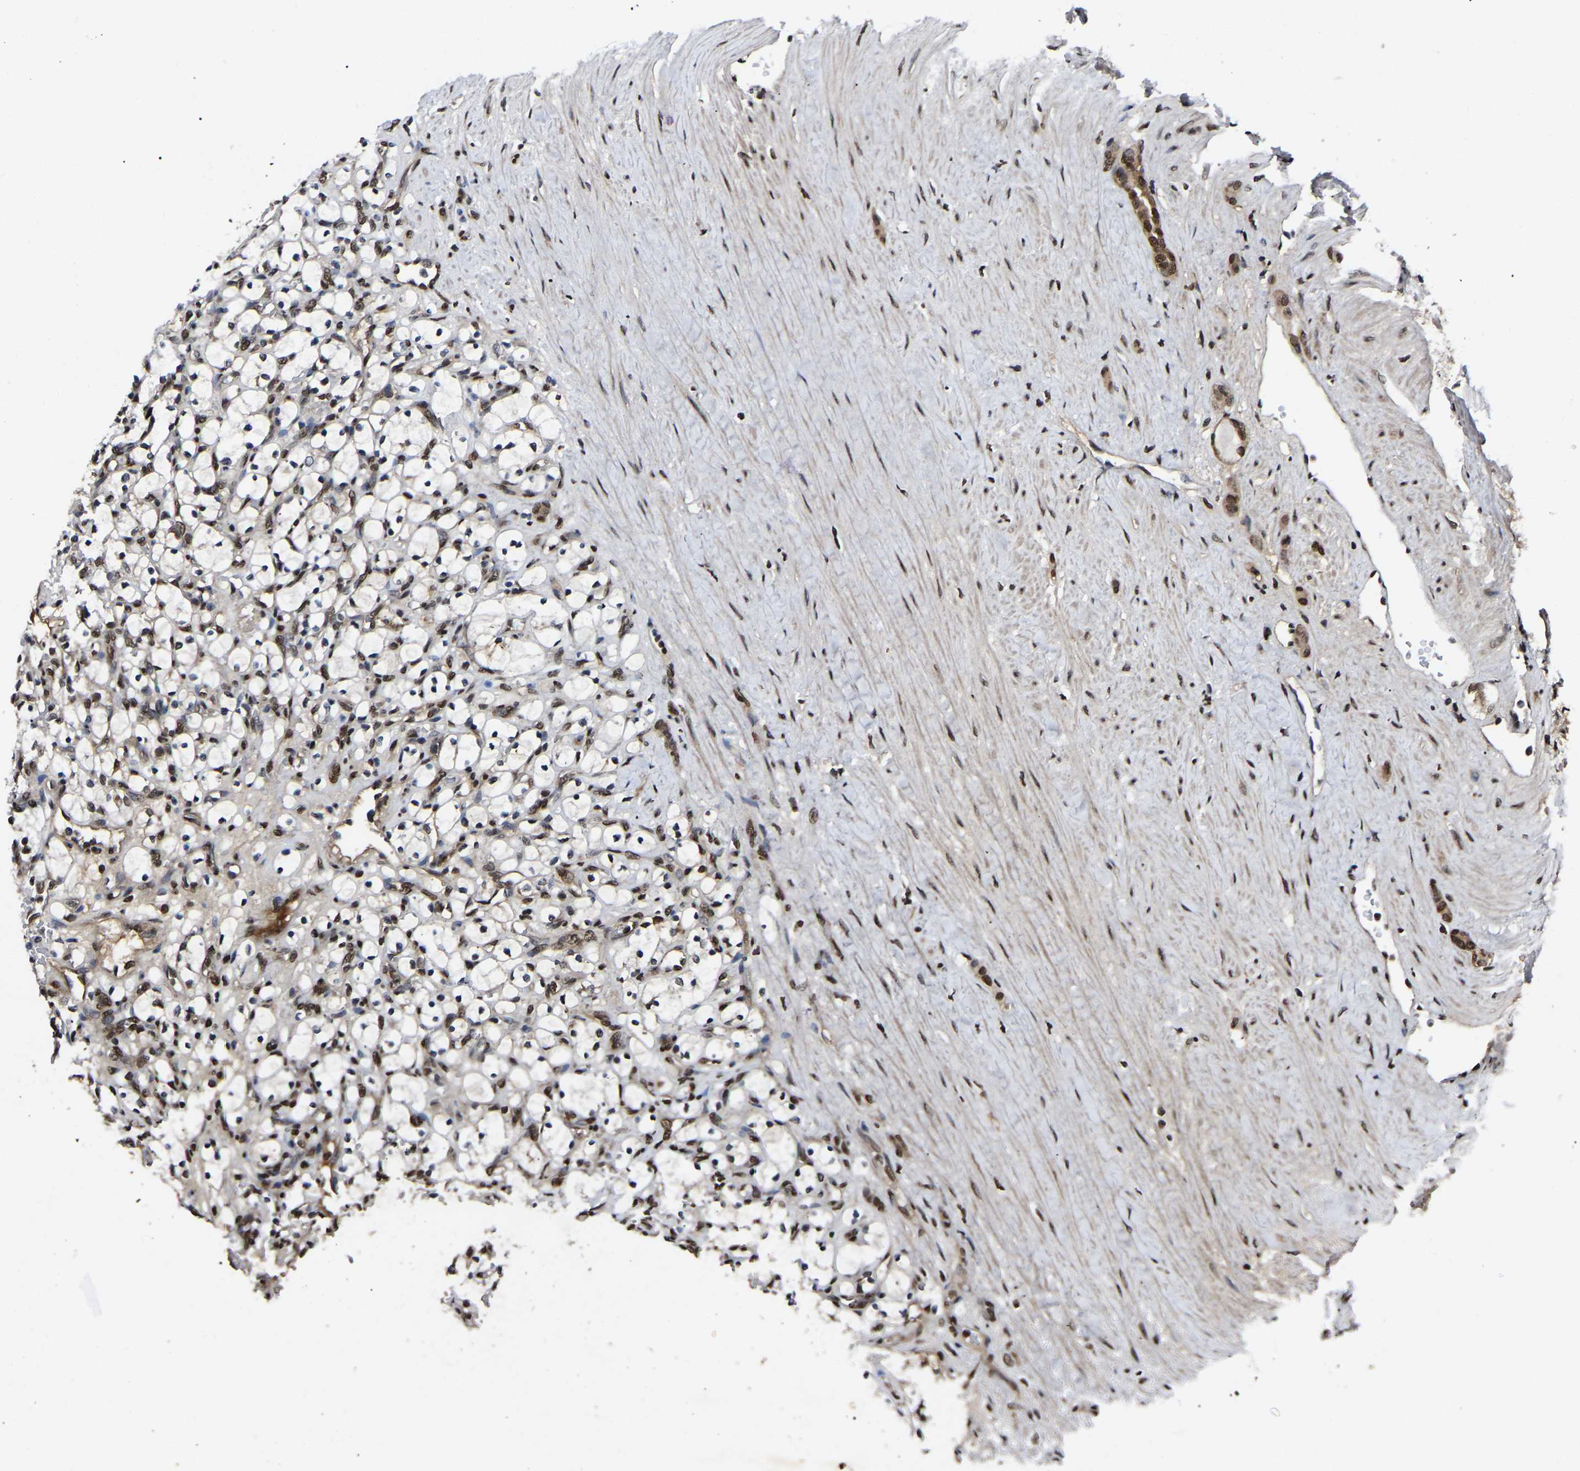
{"staining": {"intensity": "moderate", "quantity": ">75%", "location": "nuclear"}, "tissue": "renal cancer", "cell_type": "Tumor cells", "image_type": "cancer", "snomed": [{"axis": "morphology", "description": "Adenocarcinoma, NOS"}, {"axis": "topography", "description": "Kidney"}], "caption": "Renal cancer (adenocarcinoma) tissue shows moderate nuclear positivity in about >75% of tumor cells, visualized by immunohistochemistry.", "gene": "TRIM35", "patient": {"sex": "female", "age": 69}}